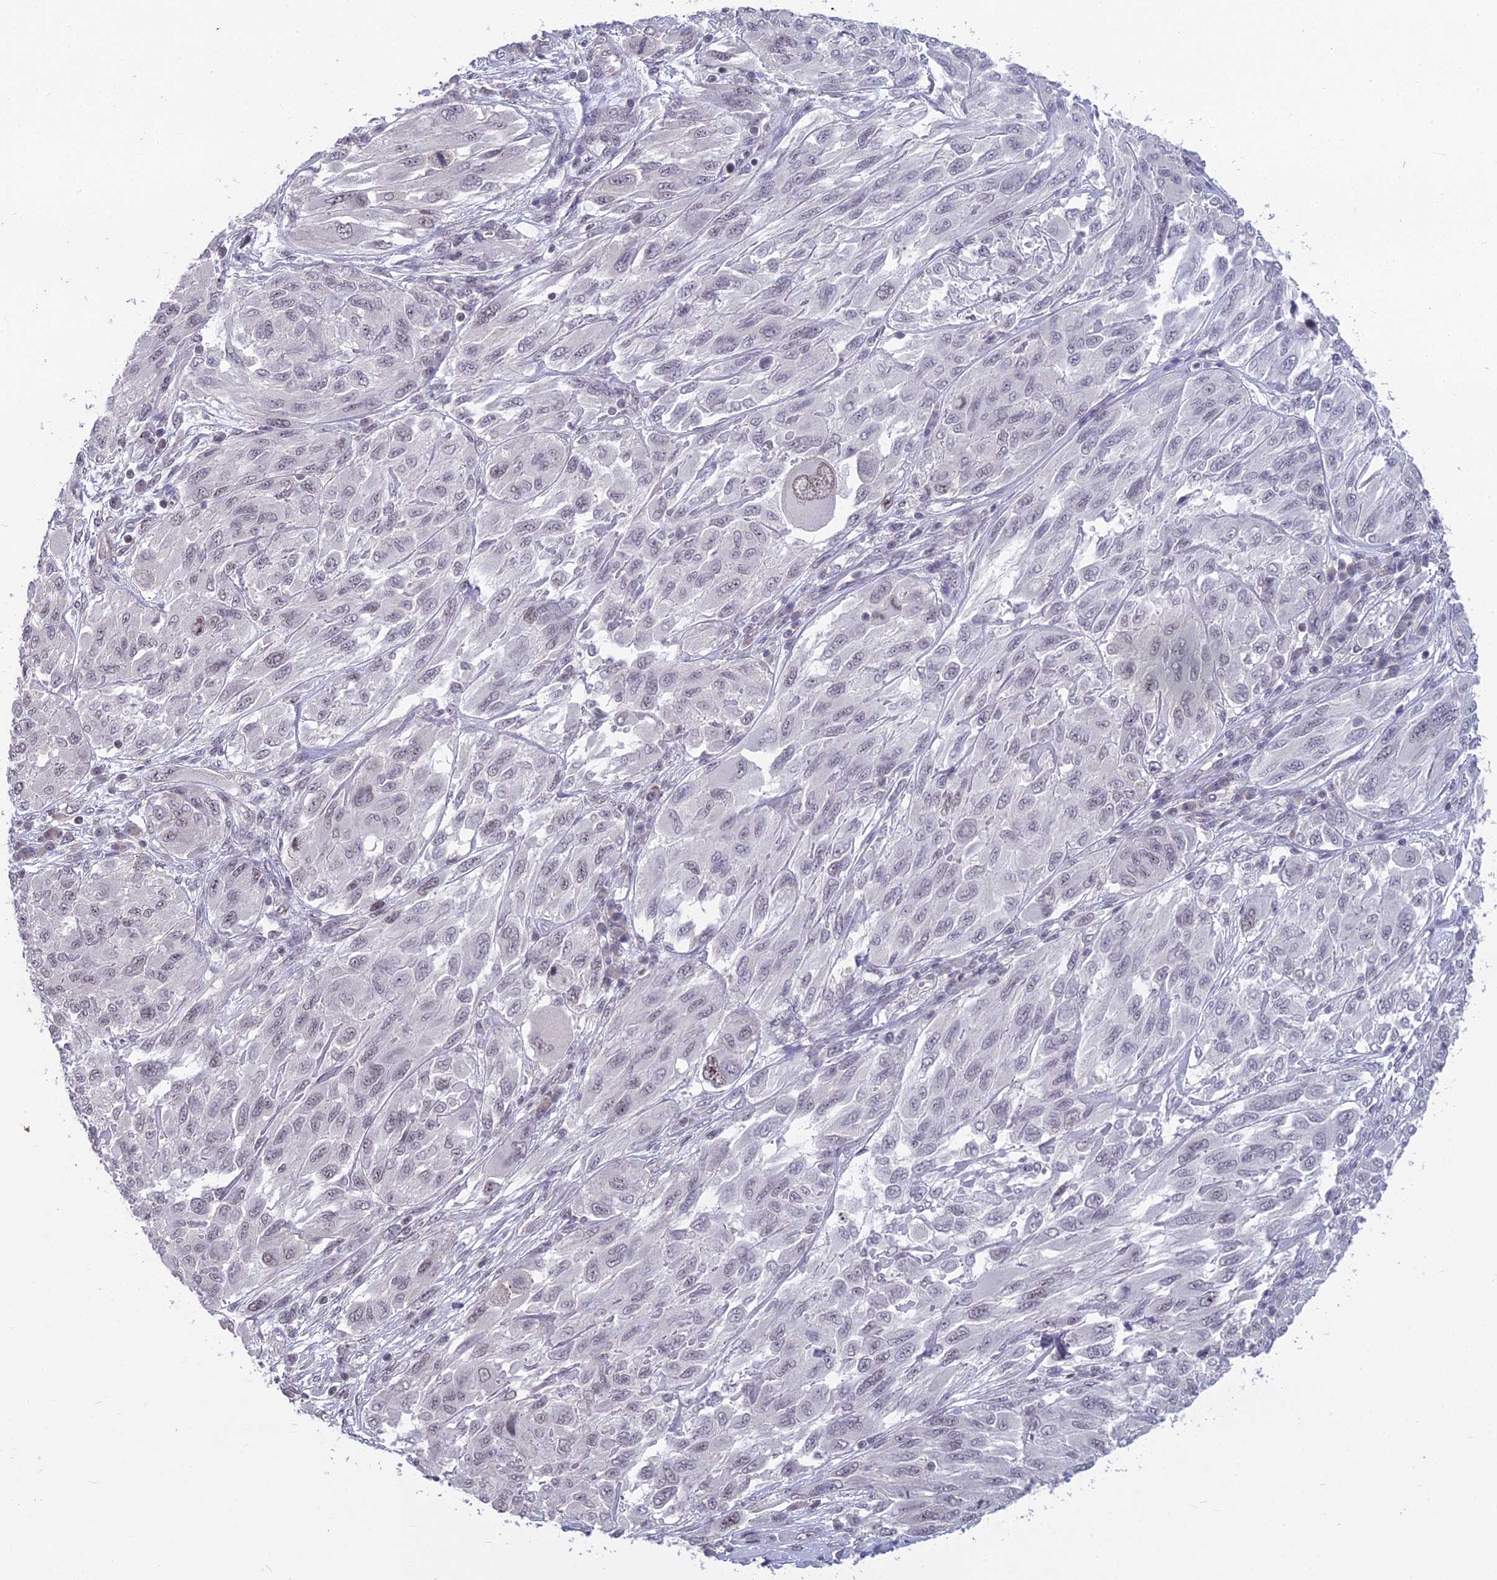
{"staining": {"intensity": "weak", "quantity": "<25%", "location": "nuclear"}, "tissue": "melanoma", "cell_type": "Tumor cells", "image_type": "cancer", "snomed": [{"axis": "morphology", "description": "Malignant melanoma, NOS"}, {"axis": "topography", "description": "Skin"}], "caption": "Human melanoma stained for a protein using immunohistochemistry (IHC) exhibits no positivity in tumor cells.", "gene": "KAT7", "patient": {"sex": "female", "age": 91}}